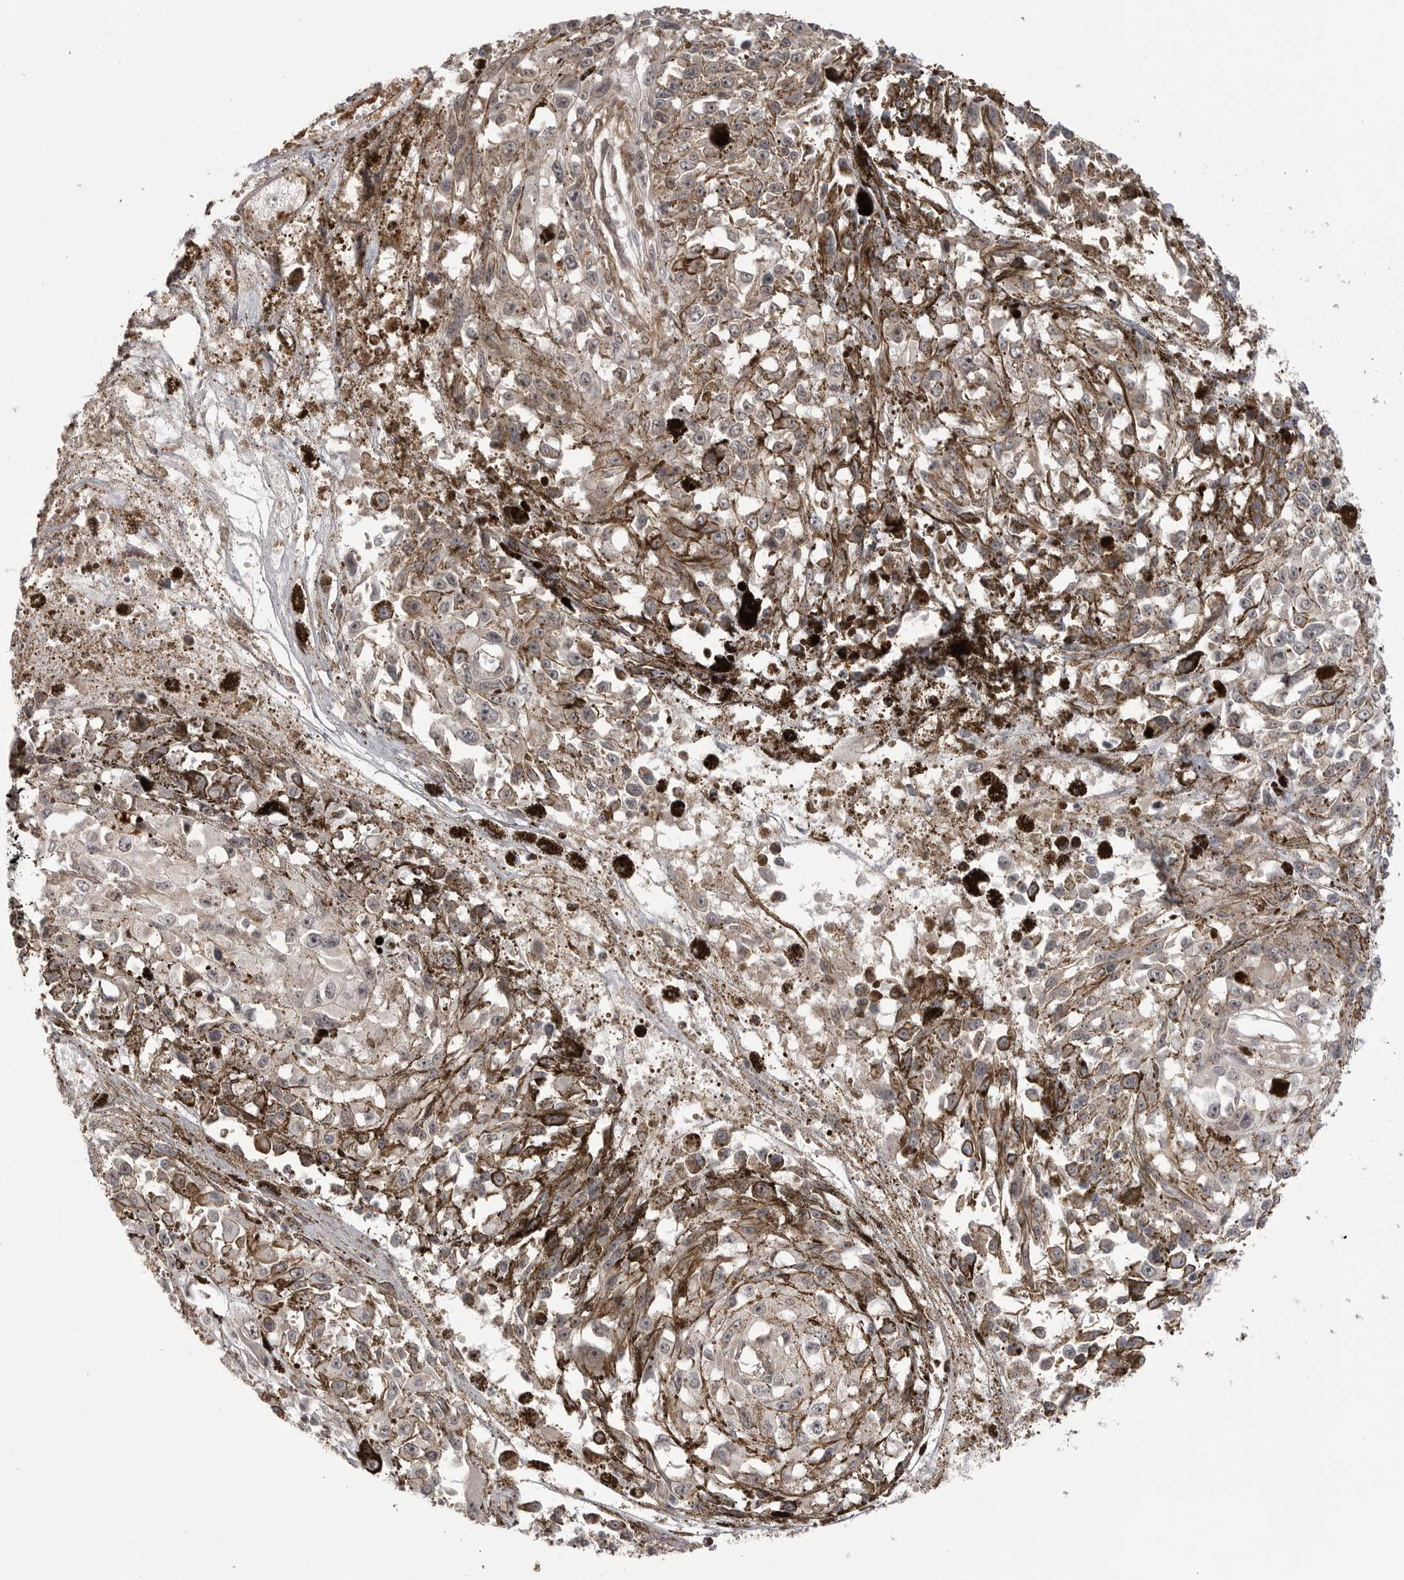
{"staining": {"intensity": "moderate", "quantity": "<25%", "location": "cytoplasmic/membranous"}, "tissue": "melanoma", "cell_type": "Tumor cells", "image_type": "cancer", "snomed": [{"axis": "morphology", "description": "Malignant melanoma, Metastatic site"}, {"axis": "topography", "description": "Lymph node"}], "caption": "The immunohistochemical stain labels moderate cytoplasmic/membranous expression in tumor cells of melanoma tissue.", "gene": "SORBS1", "patient": {"sex": "male", "age": 59}}